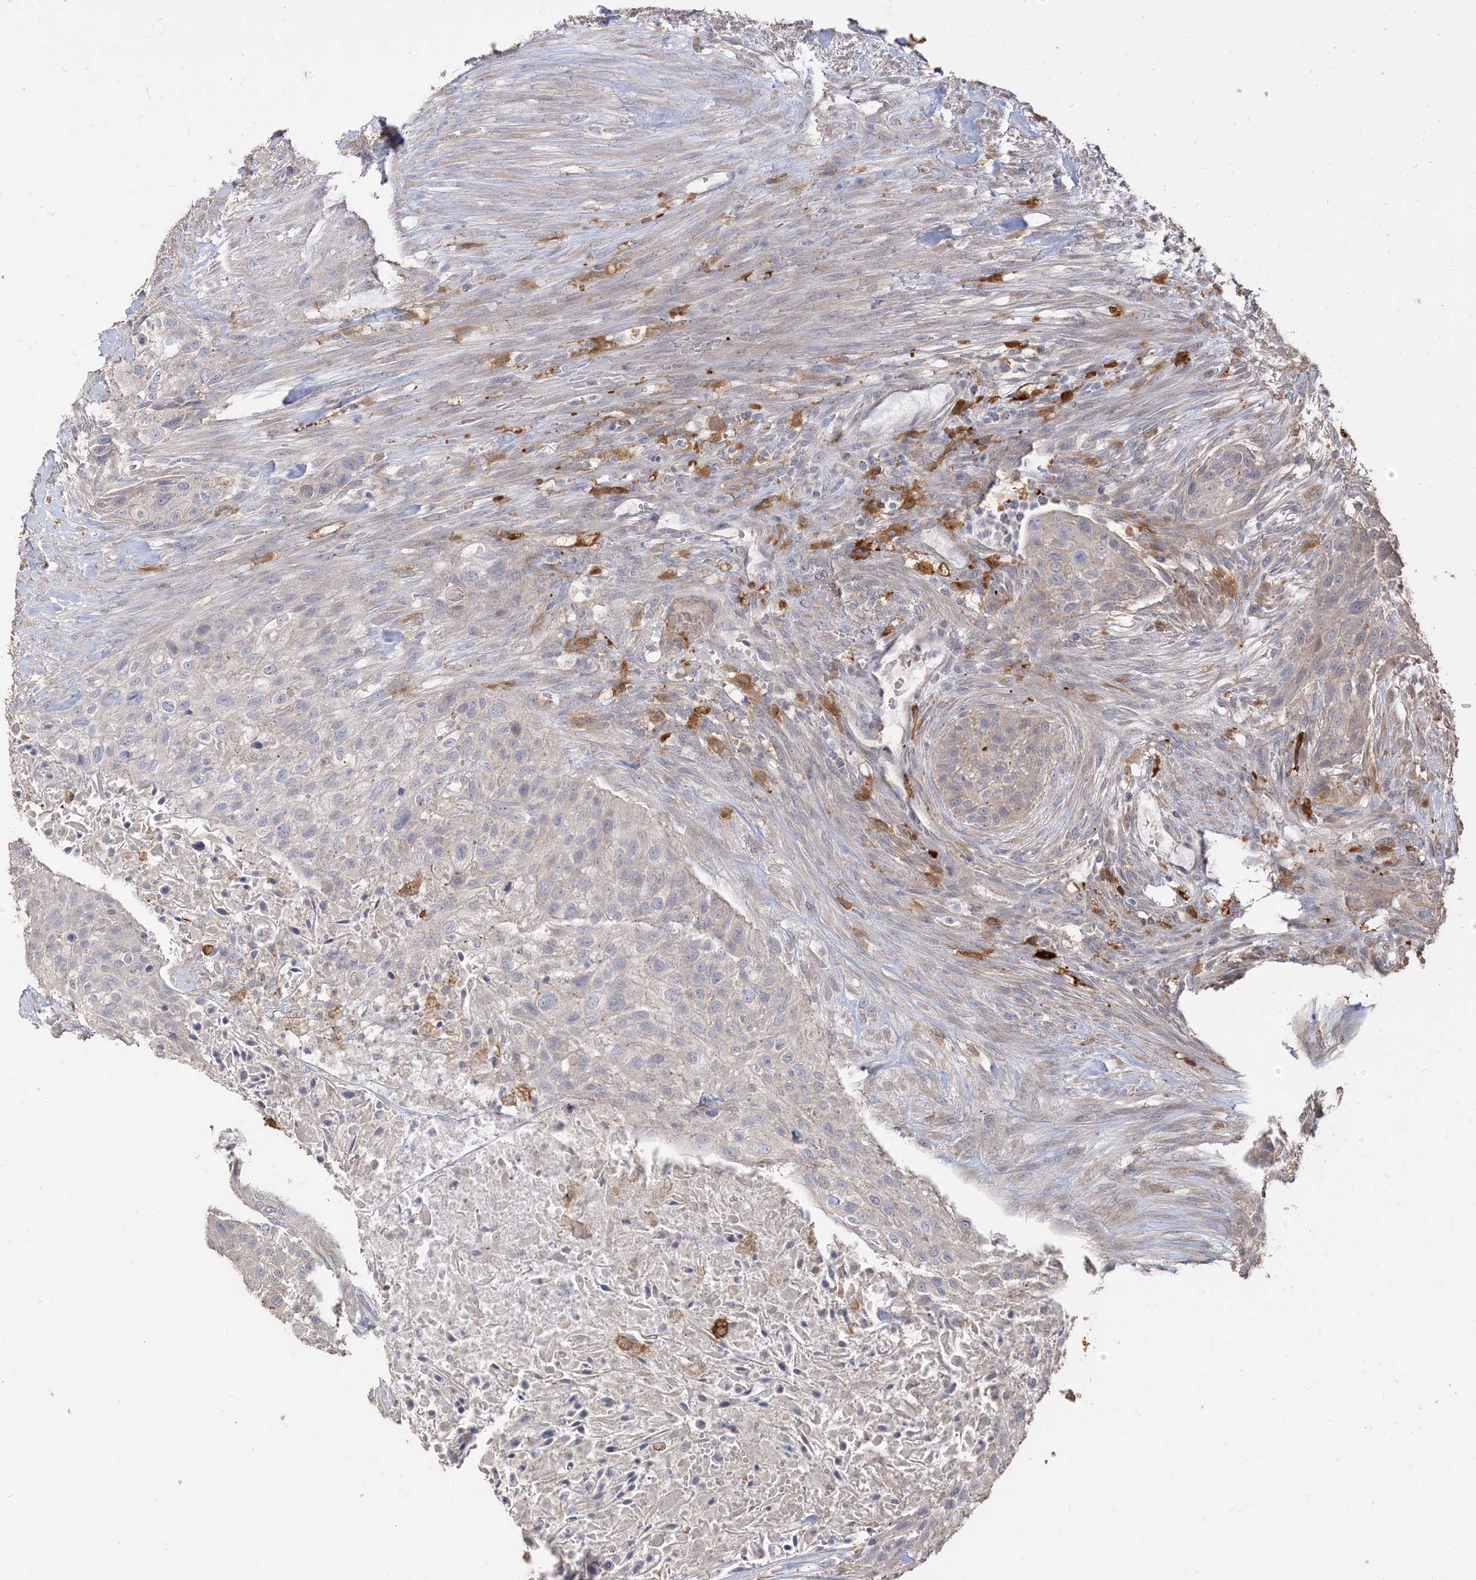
{"staining": {"intensity": "negative", "quantity": "none", "location": "none"}, "tissue": "urothelial cancer", "cell_type": "Tumor cells", "image_type": "cancer", "snomed": [{"axis": "morphology", "description": "Urothelial carcinoma, High grade"}, {"axis": "topography", "description": "Urinary bladder"}], "caption": "Human high-grade urothelial carcinoma stained for a protein using IHC shows no positivity in tumor cells.", "gene": "RNF175", "patient": {"sex": "male", "age": 35}}